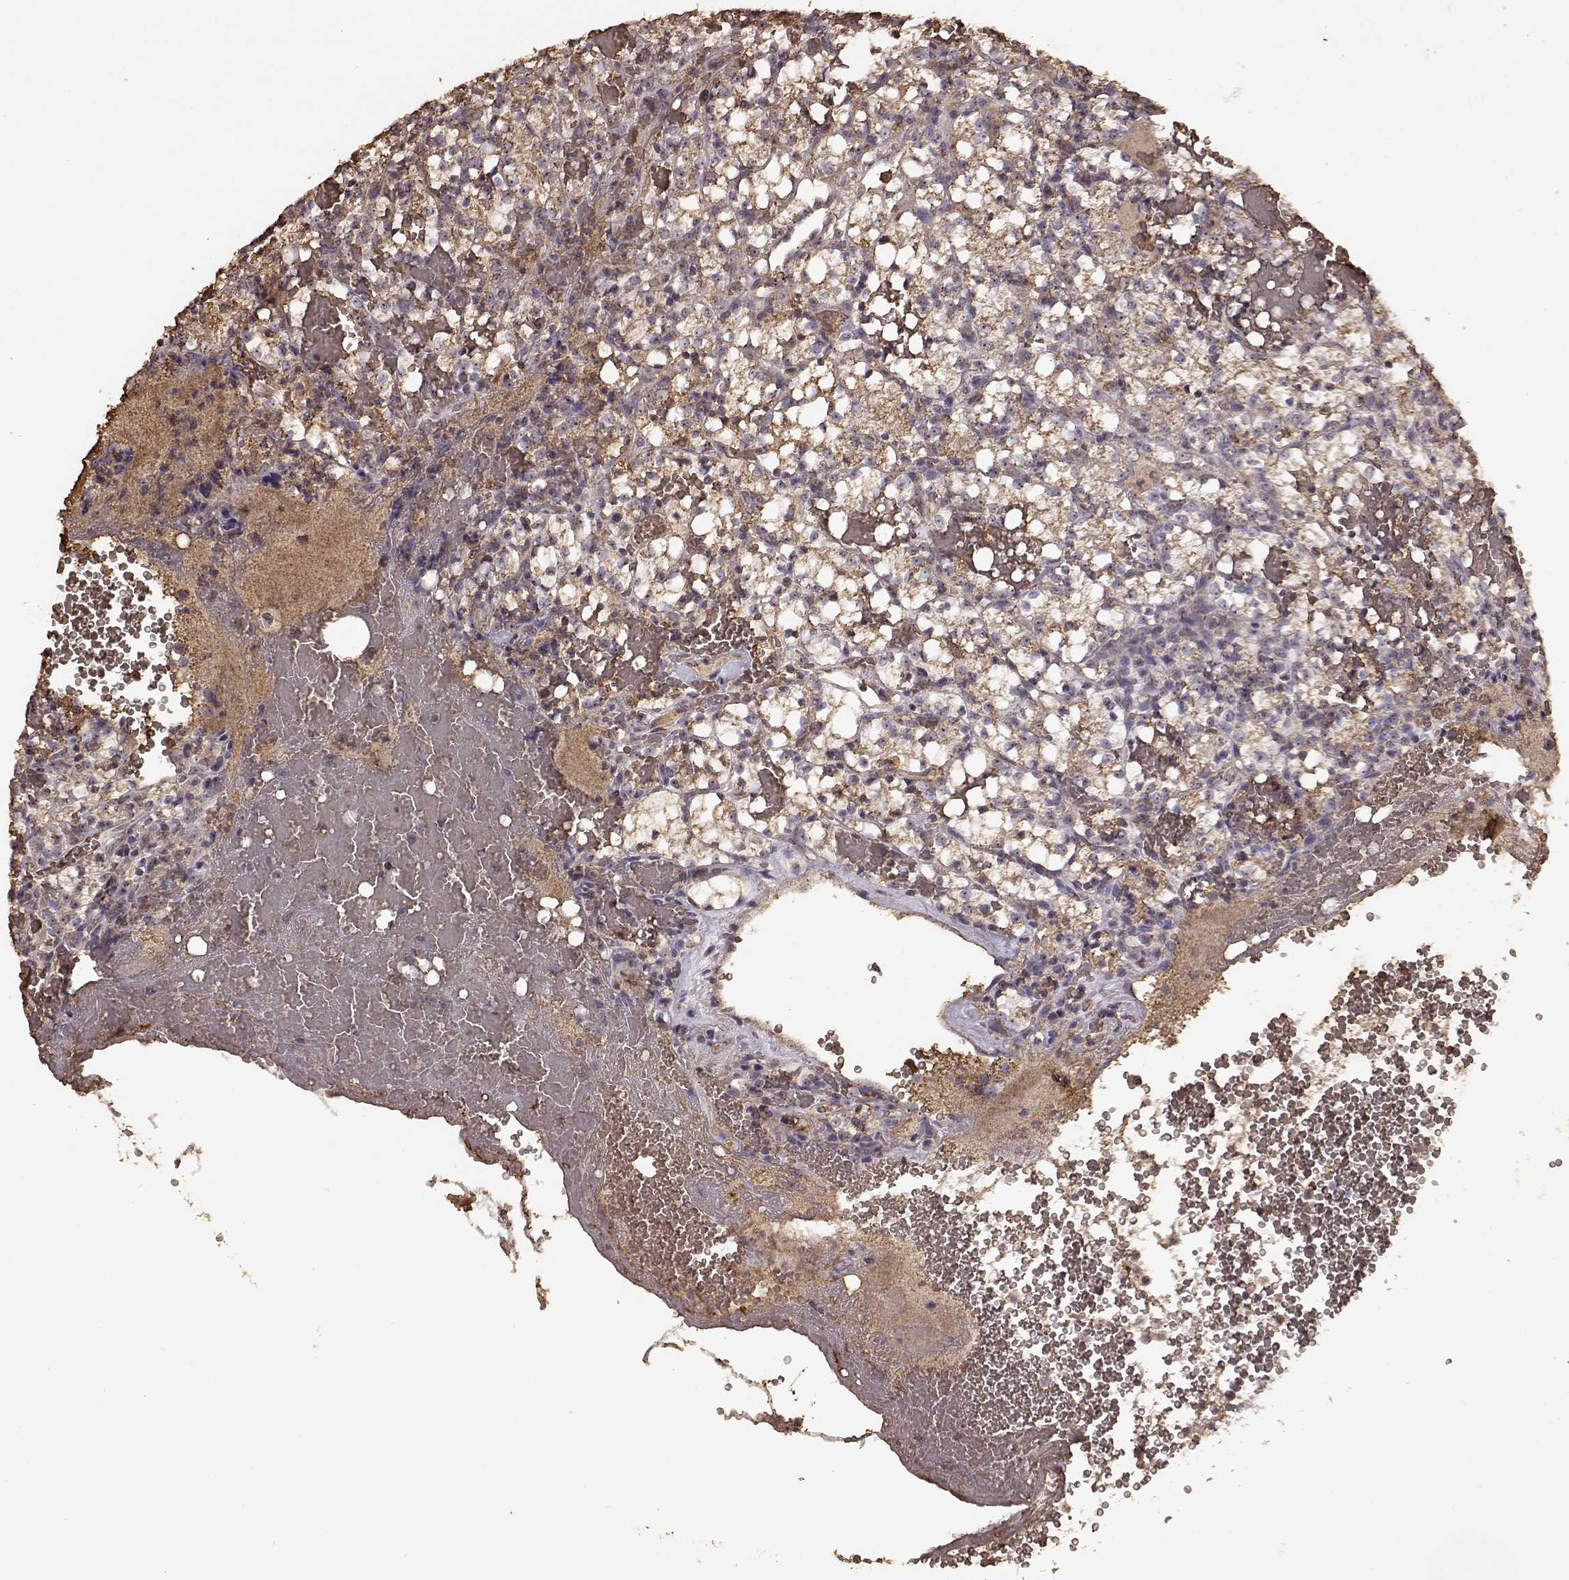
{"staining": {"intensity": "moderate", "quantity": "25%-75%", "location": "cytoplasmic/membranous"}, "tissue": "renal cancer", "cell_type": "Tumor cells", "image_type": "cancer", "snomed": [{"axis": "morphology", "description": "Adenocarcinoma, NOS"}, {"axis": "topography", "description": "Kidney"}], "caption": "A histopathology image of human adenocarcinoma (renal) stained for a protein shows moderate cytoplasmic/membranous brown staining in tumor cells.", "gene": "PTGES2", "patient": {"sex": "female", "age": 69}}